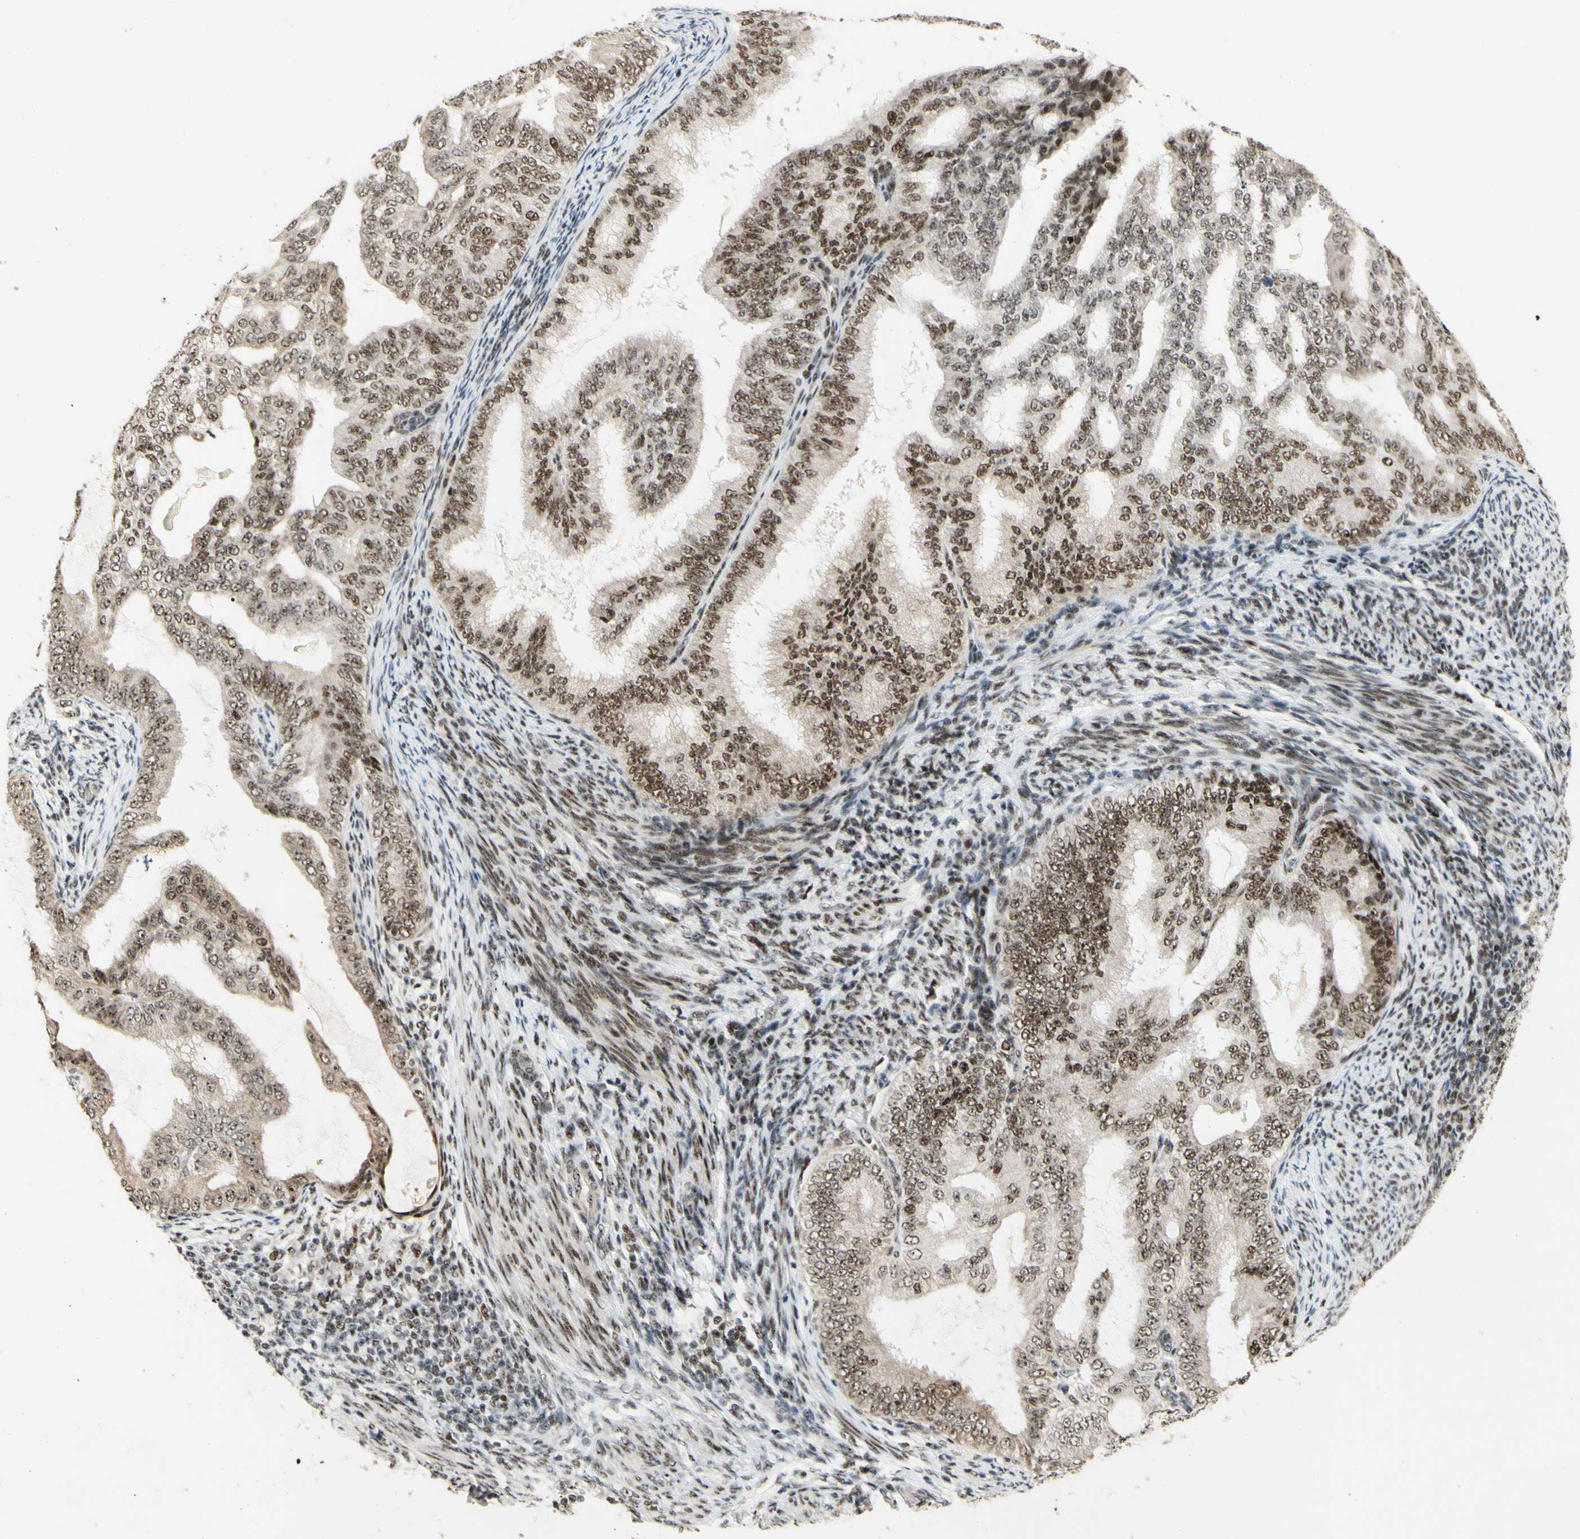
{"staining": {"intensity": "moderate", "quantity": ">75%", "location": "nuclear"}, "tissue": "endometrial cancer", "cell_type": "Tumor cells", "image_type": "cancer", "snomed": [{"axis": "morphology", "description": "Adenocarcinoma, NOS"}, {"axis": "topography", "description": "Endometrium"}], "caption": "Brown immunohistochemical staining in human adenocarcinoma (endometrial) shows moderate nuclear expression in approximately >75% of tumor cells. The protein is stained brown, and the nuclei are stained in blue (DAB (3,3'-diaminobenzidine) IHC with brightfield microscopy, high magnification).", "gene": "DHX9", "patient": {"sex": "female", "age": 58}}